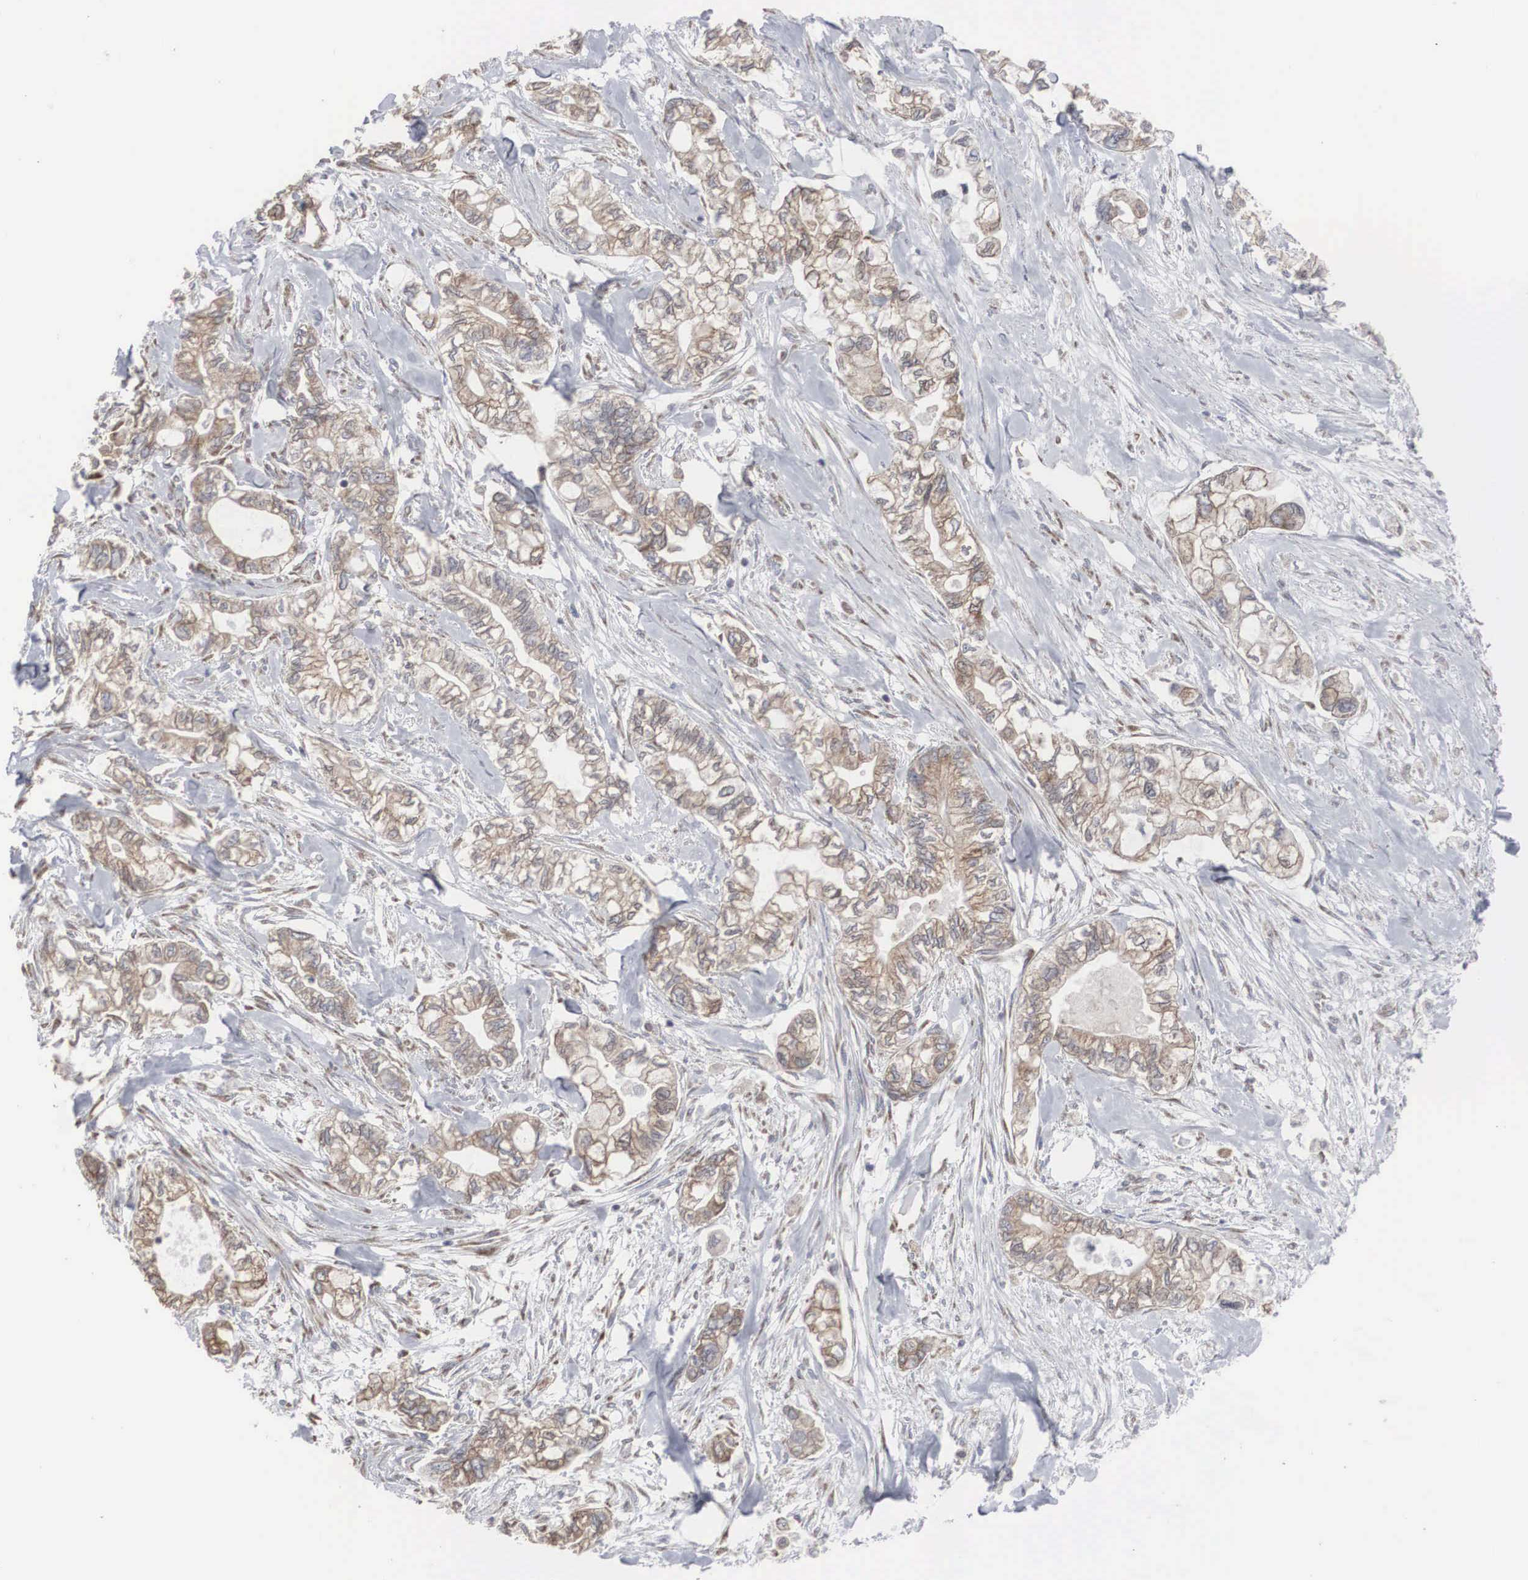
{"staining": {"intensity": "moderate", "quantity": ">75%", "location": "cytoplasmic/membranous"}, "tissue": "pancreatic cancer", "cell_type": "Tumor cells", "image_type": "cancer", "snomed": [{"axis": "morphology", "description": "Adenocarcinoma, NOS"}, {"axis": "topography", "description": "Pancreas"}], "caption": "A brown stain shows moderate cytoplasmic/membranous staining of a protein in pancreatic adenocarcinoma tumor cells.", "gene": "MIA2", "patient": {"sex": "male", "age": 79}}